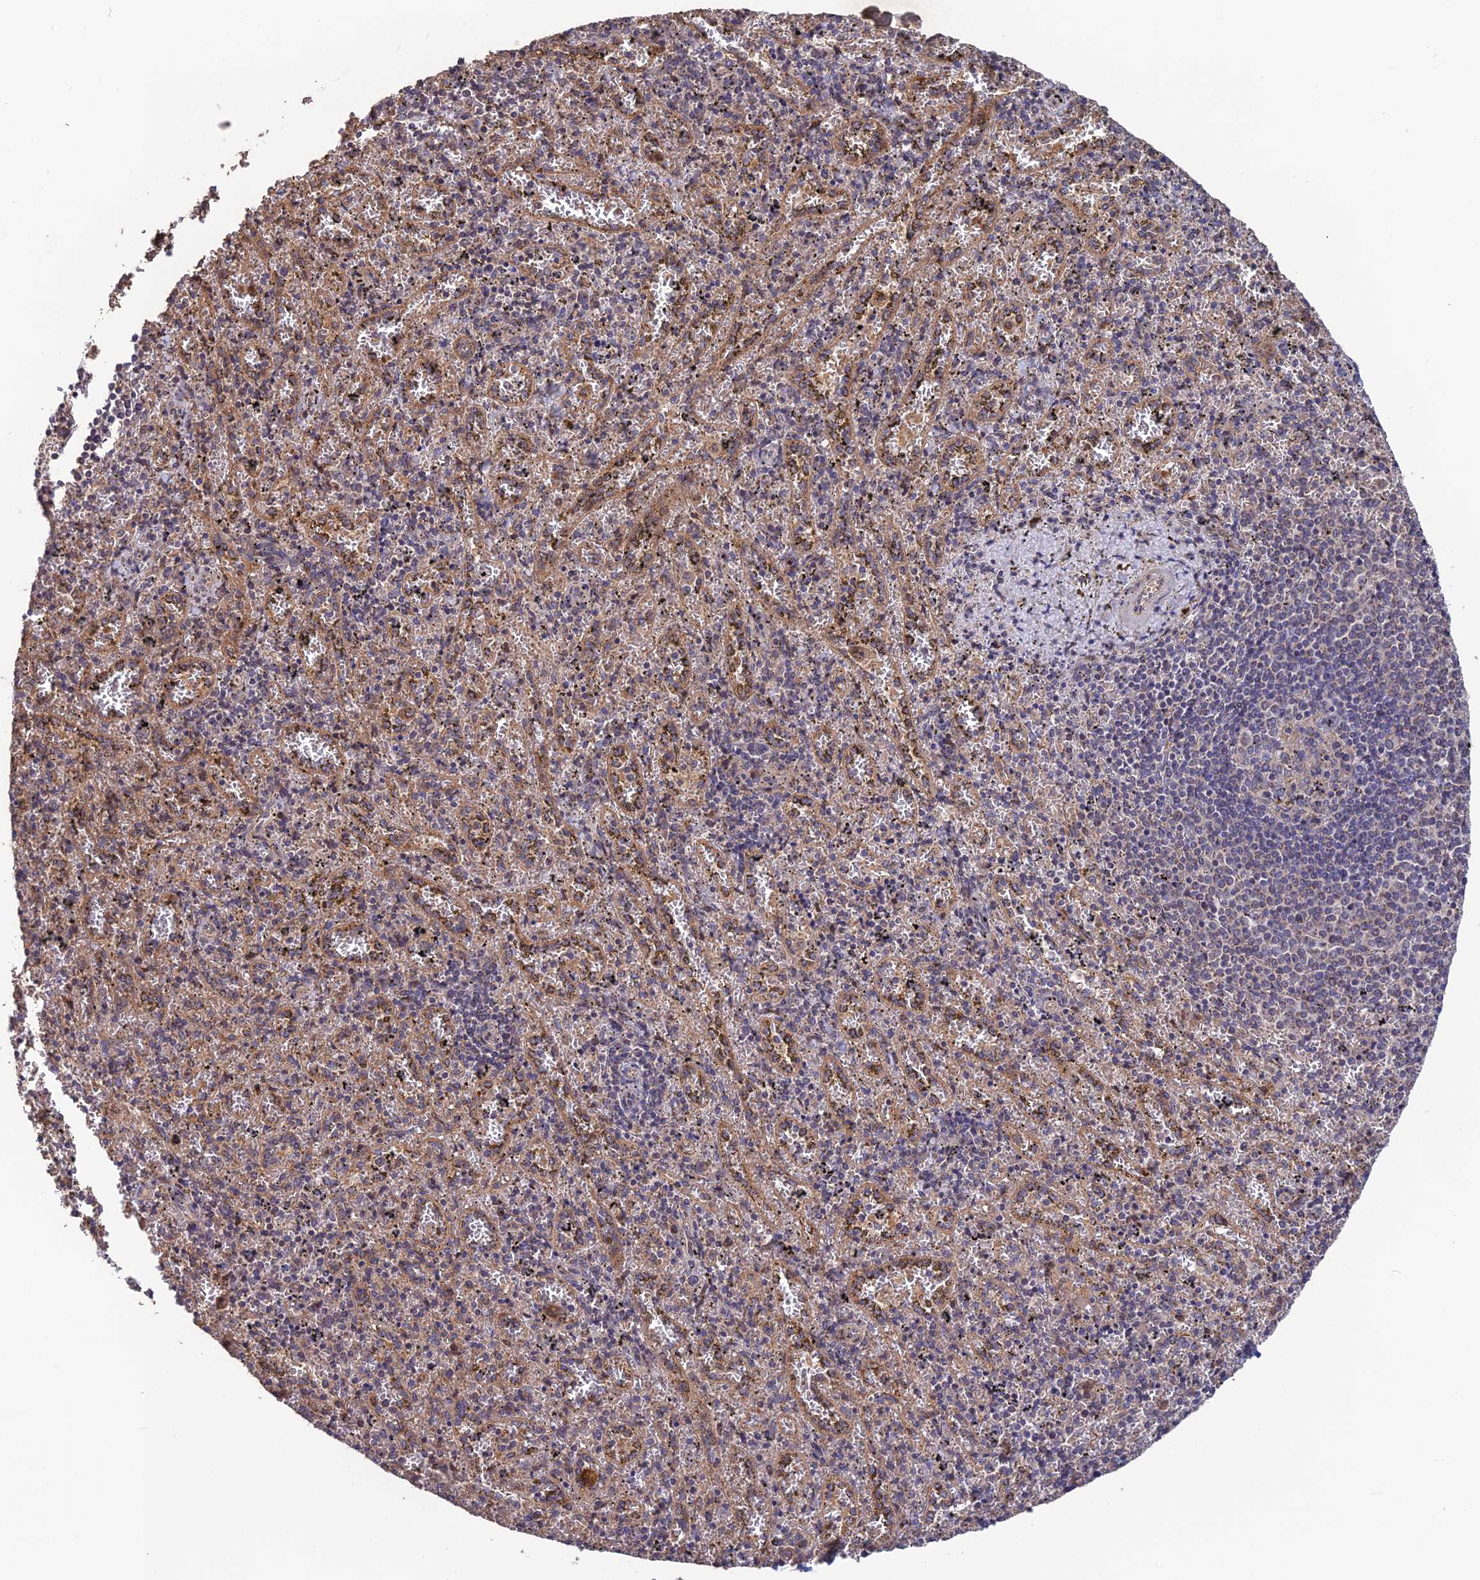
{"staining": {"intensity": "weak", "quantity": "<25%", "location": "cytoplasmic/membranous"}, "tissue": "spleen", "cell_type": "Cells in red pulp", "image_type": "normal", "snomed": [{"axis": "morphology", "description": "Normal tissue, NOS"}, {"axis": "topography", "description": "Spleen"}], "caption": "High power microscopy image of an immunohistochemistry histopathology image of normal spleen, revealing no significant staining in cells in red pulp. Brightfield microscopy of immunohistochemistry stained with DAB (3,3'-diaminobenzidine) (brown) and hematoxylin (blue), captured at high magnification.", "gene": "SHISA5", "patient": {"sex": "male", "age": 11}}